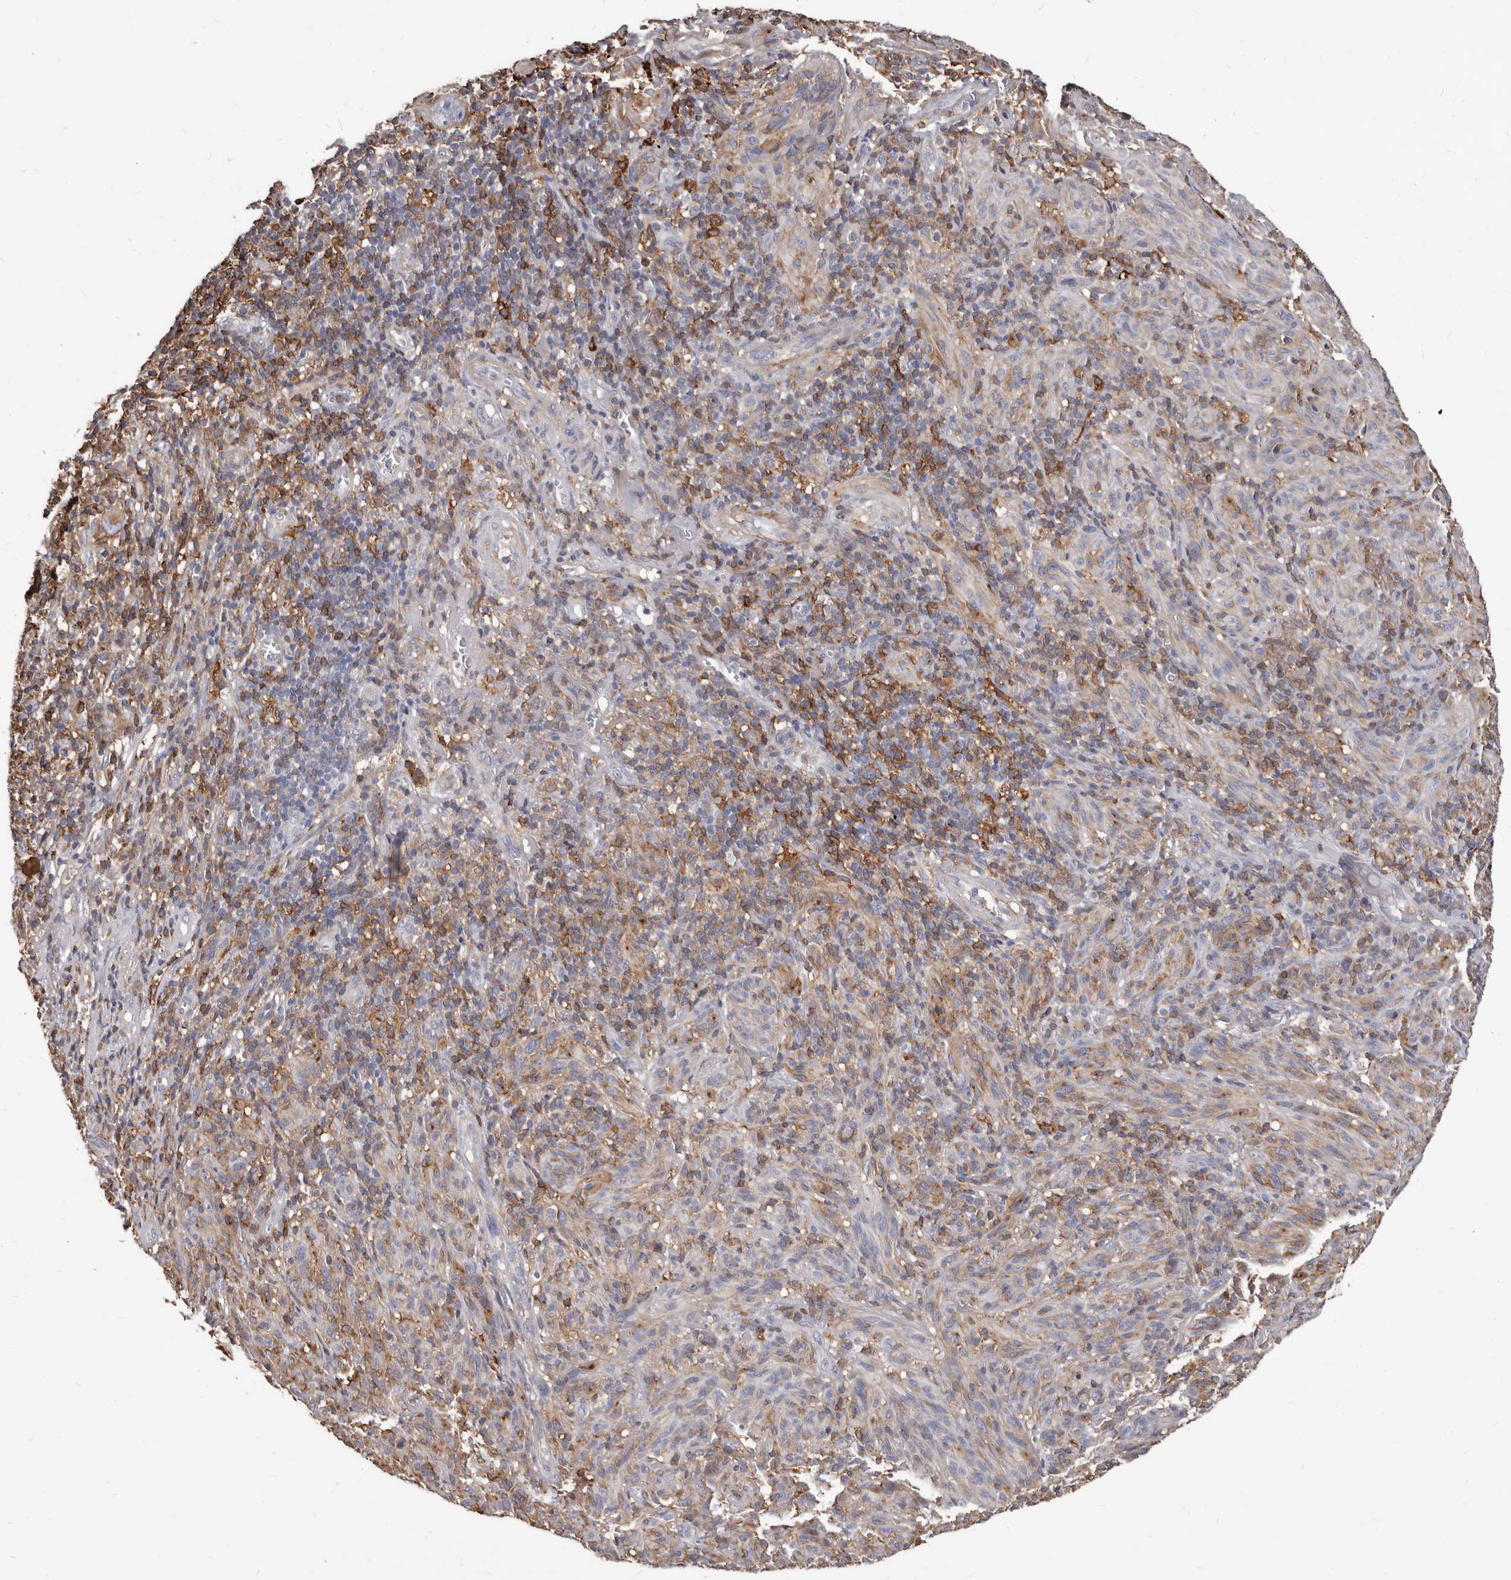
{"staining": {"intensity": "weak", "quantity": "25%-75%", "location": "cytoplasmic/membranous"}, "tissue": "melanoma", "cell_type": "Tumor cells", "image_type": "cancer", "snomed": [{"axis": "morphology", "description": "Malignant melanoma, NOS"}, {"axis": "topography", "description": "Skin of head"}], "caption": "A micrograph of melanoma stained for a protein shows weak cytoplasmic/membranous brown staining in tumor cells.", "gene": "NIBAN1", "patient": {"sex": "male", "age": 96}}